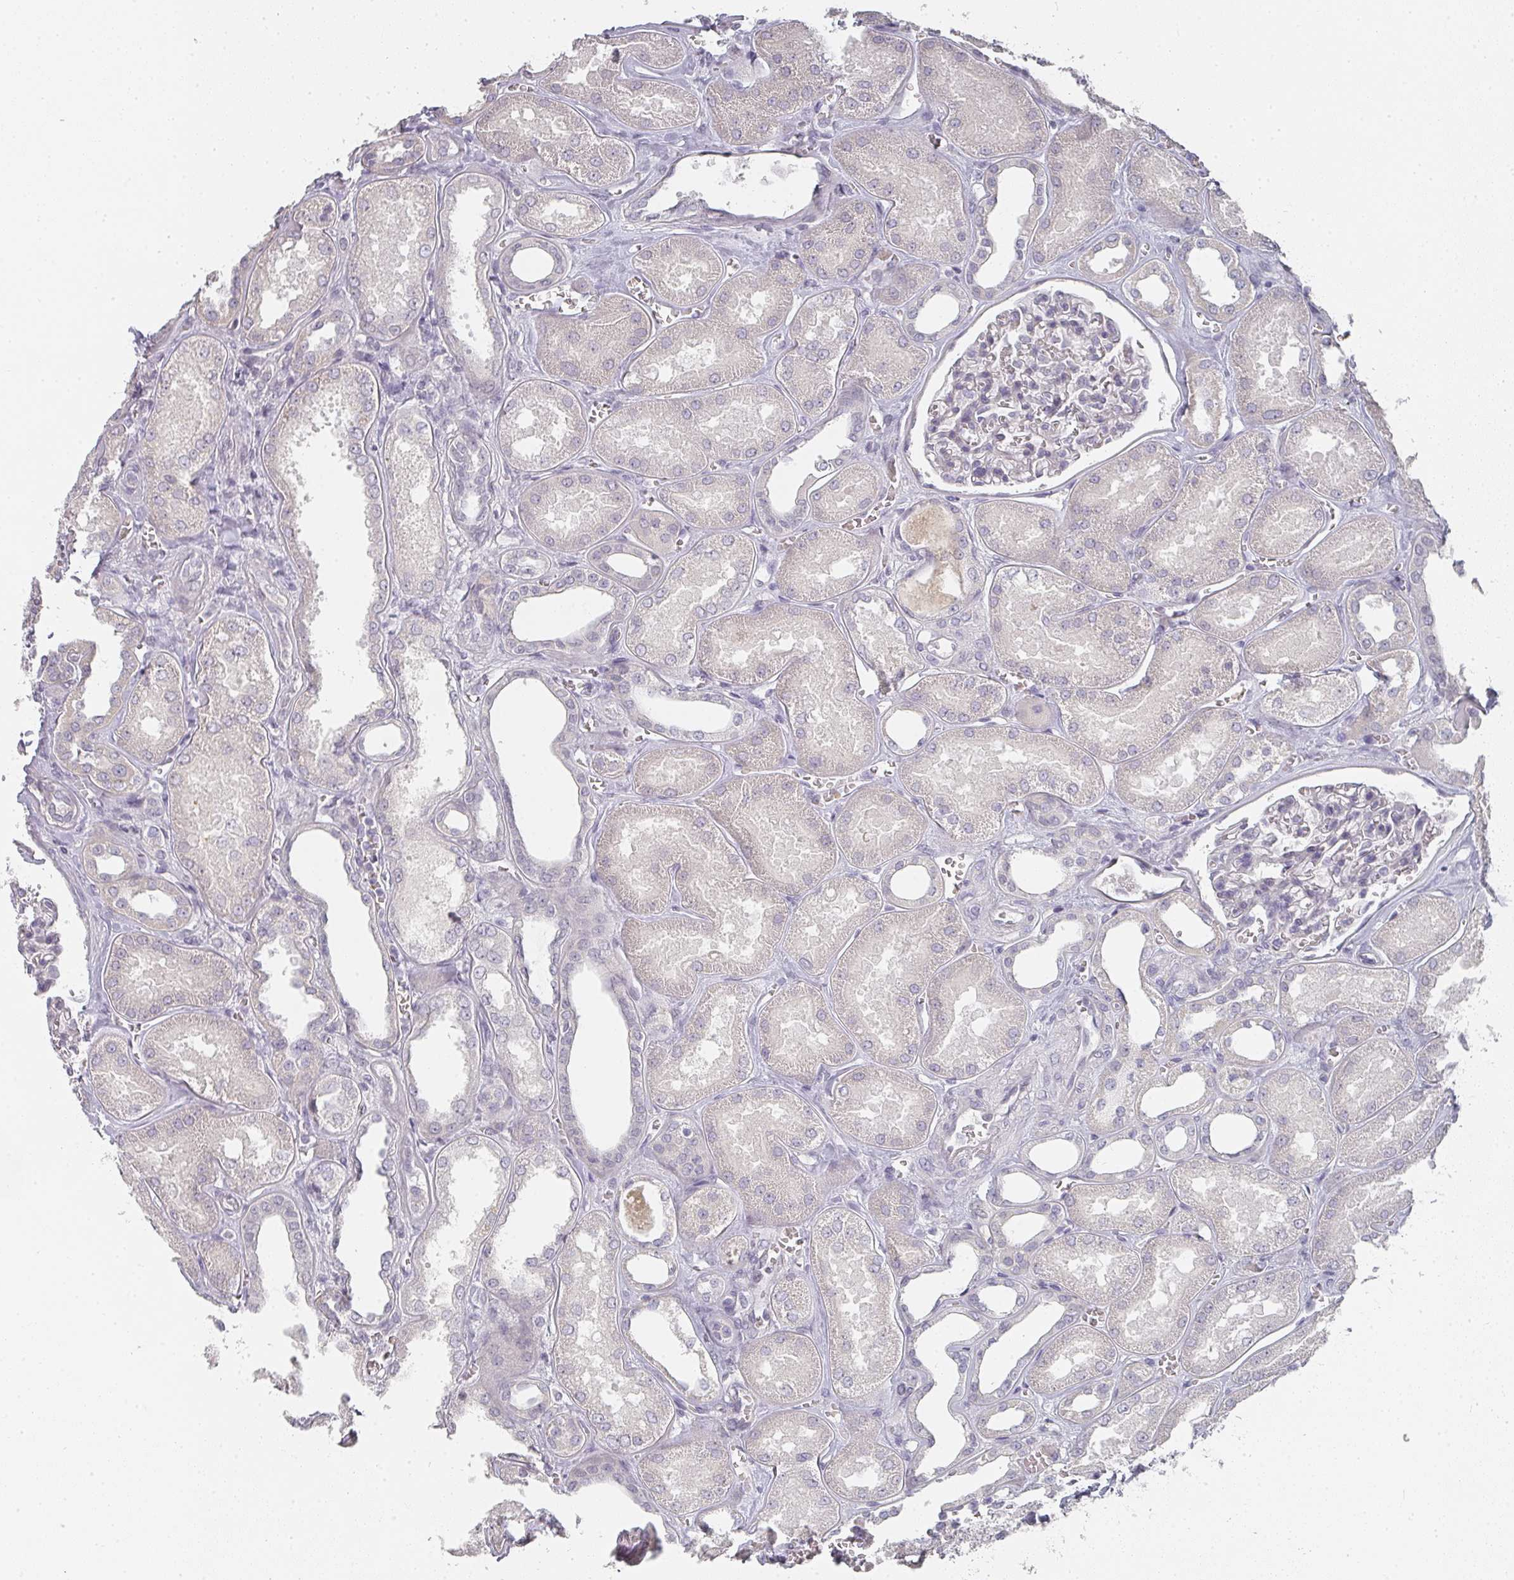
{"staining": {"intensity": "negative", "quantity": "none", "location": "none"}, "tissue": "kidney", "cell_type": "Cells in glomeruli", "image_type": "normal", "snomed": [{"axis": "morphology", "description": "Normal tissue, NOS"}, {"axis": "morphology", "description": "Adenocarcinoma, NOS"}, {"axis": "topography", "description": "Kidney"}], "caption": "DAB immunohistochemical staining of unremarkable kidney exhibits no significant expression in cells in glomeruli.", "gene": "SHISA2", "patient": {"sex": "female", "age": 68}}